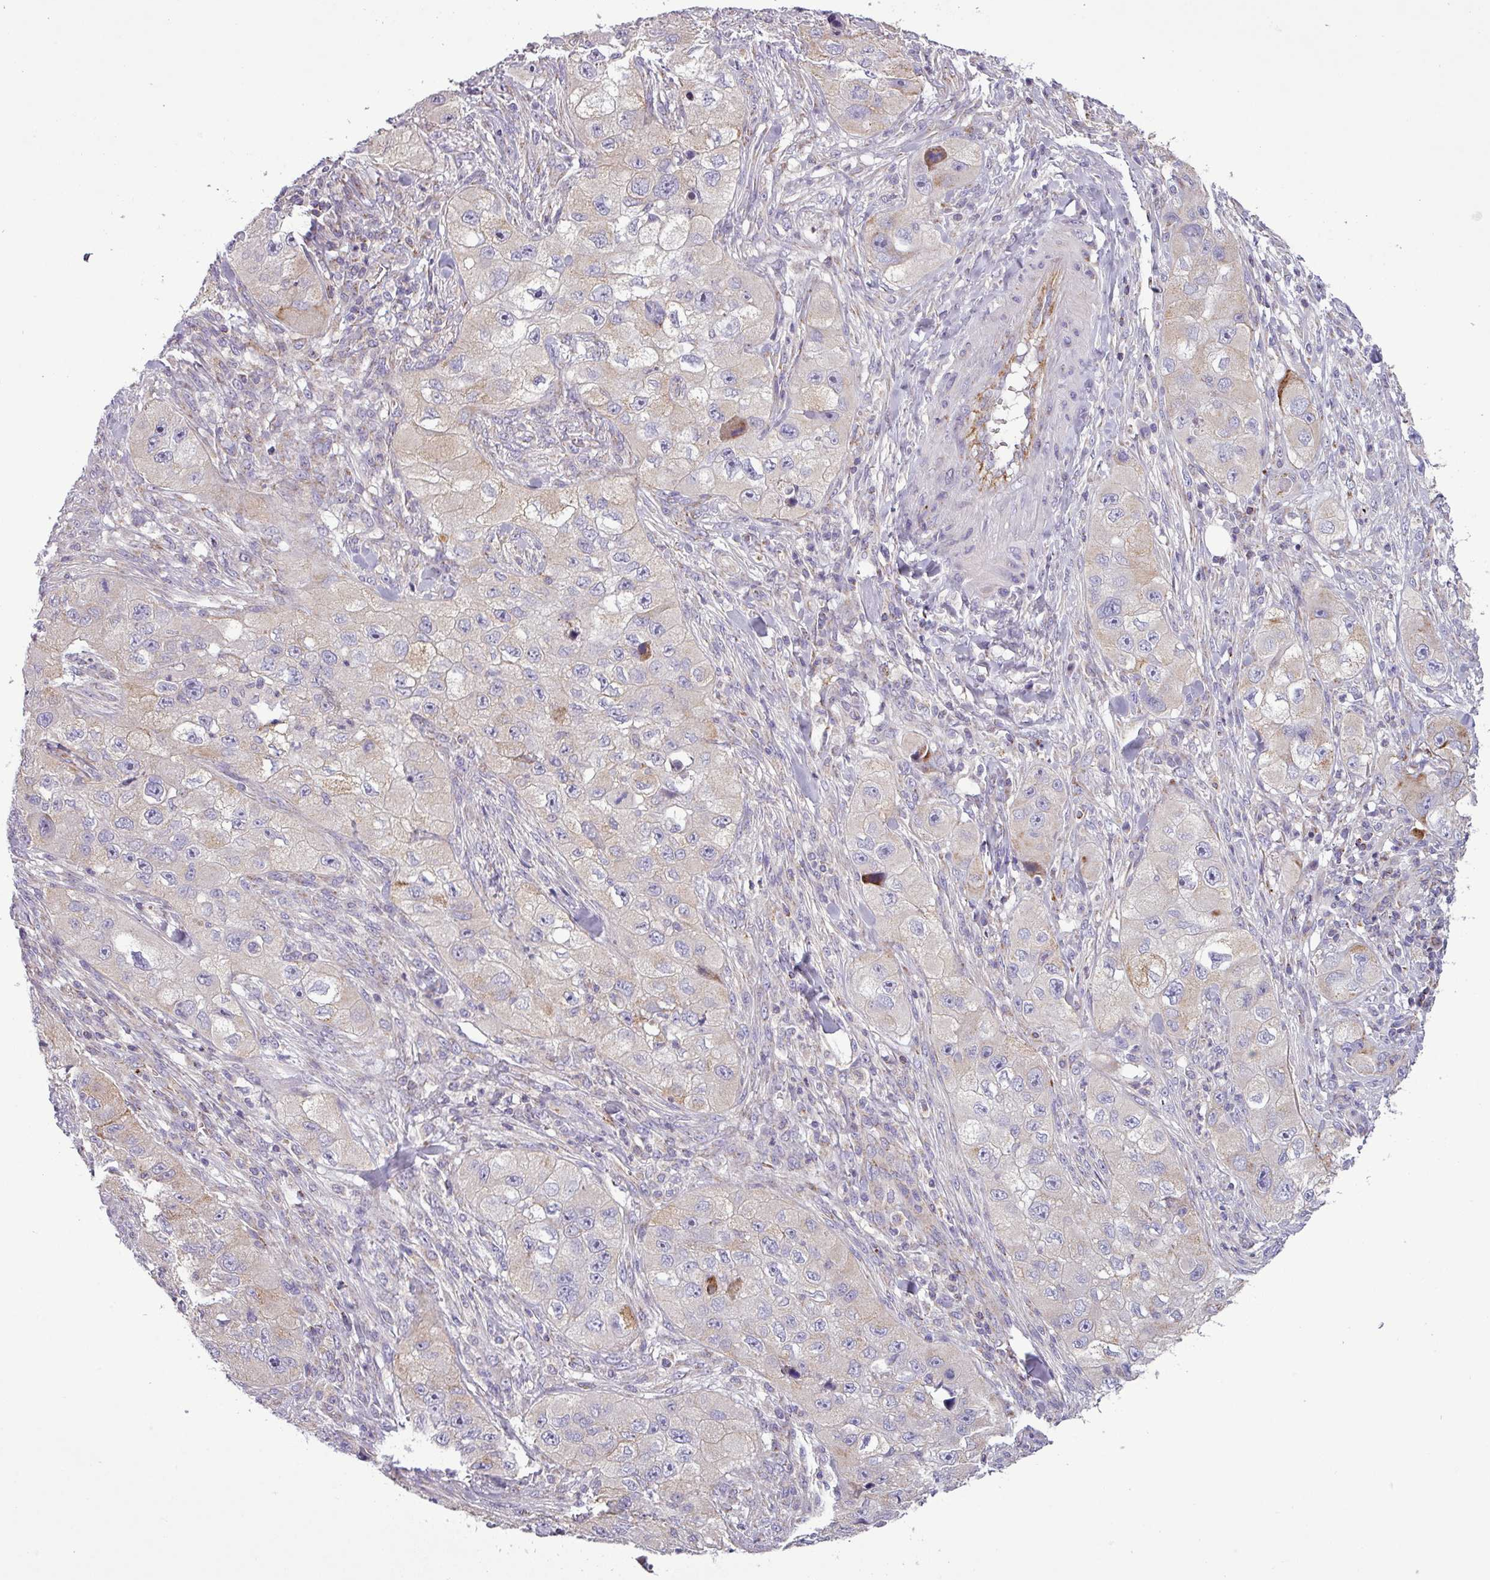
{"staining": {"intensity": "moderate", "quantity": "<25%", "location": "cytoplasmic/membranous"}, "tissue": "skin cancer", "cell_type": "Tumor cells", "image_type": "cancer", "snomed": [{"axis": "morphology", "description": "Squamous cell carcinoma, NOS"}, {"axis": "topography", "description": "Skin"}, {"axis": "topography", "description": "Subcutis"}], "caption": "The micrograph displays immunohistochemical staining of skin cancer (squamous cell carcinoma). There is moderate cytoplasmic/membranous expression is identified in approximately <25% of tumor cells.", "gene": "PNMA6A", "patient": {"sex": "male", "age": 73}}